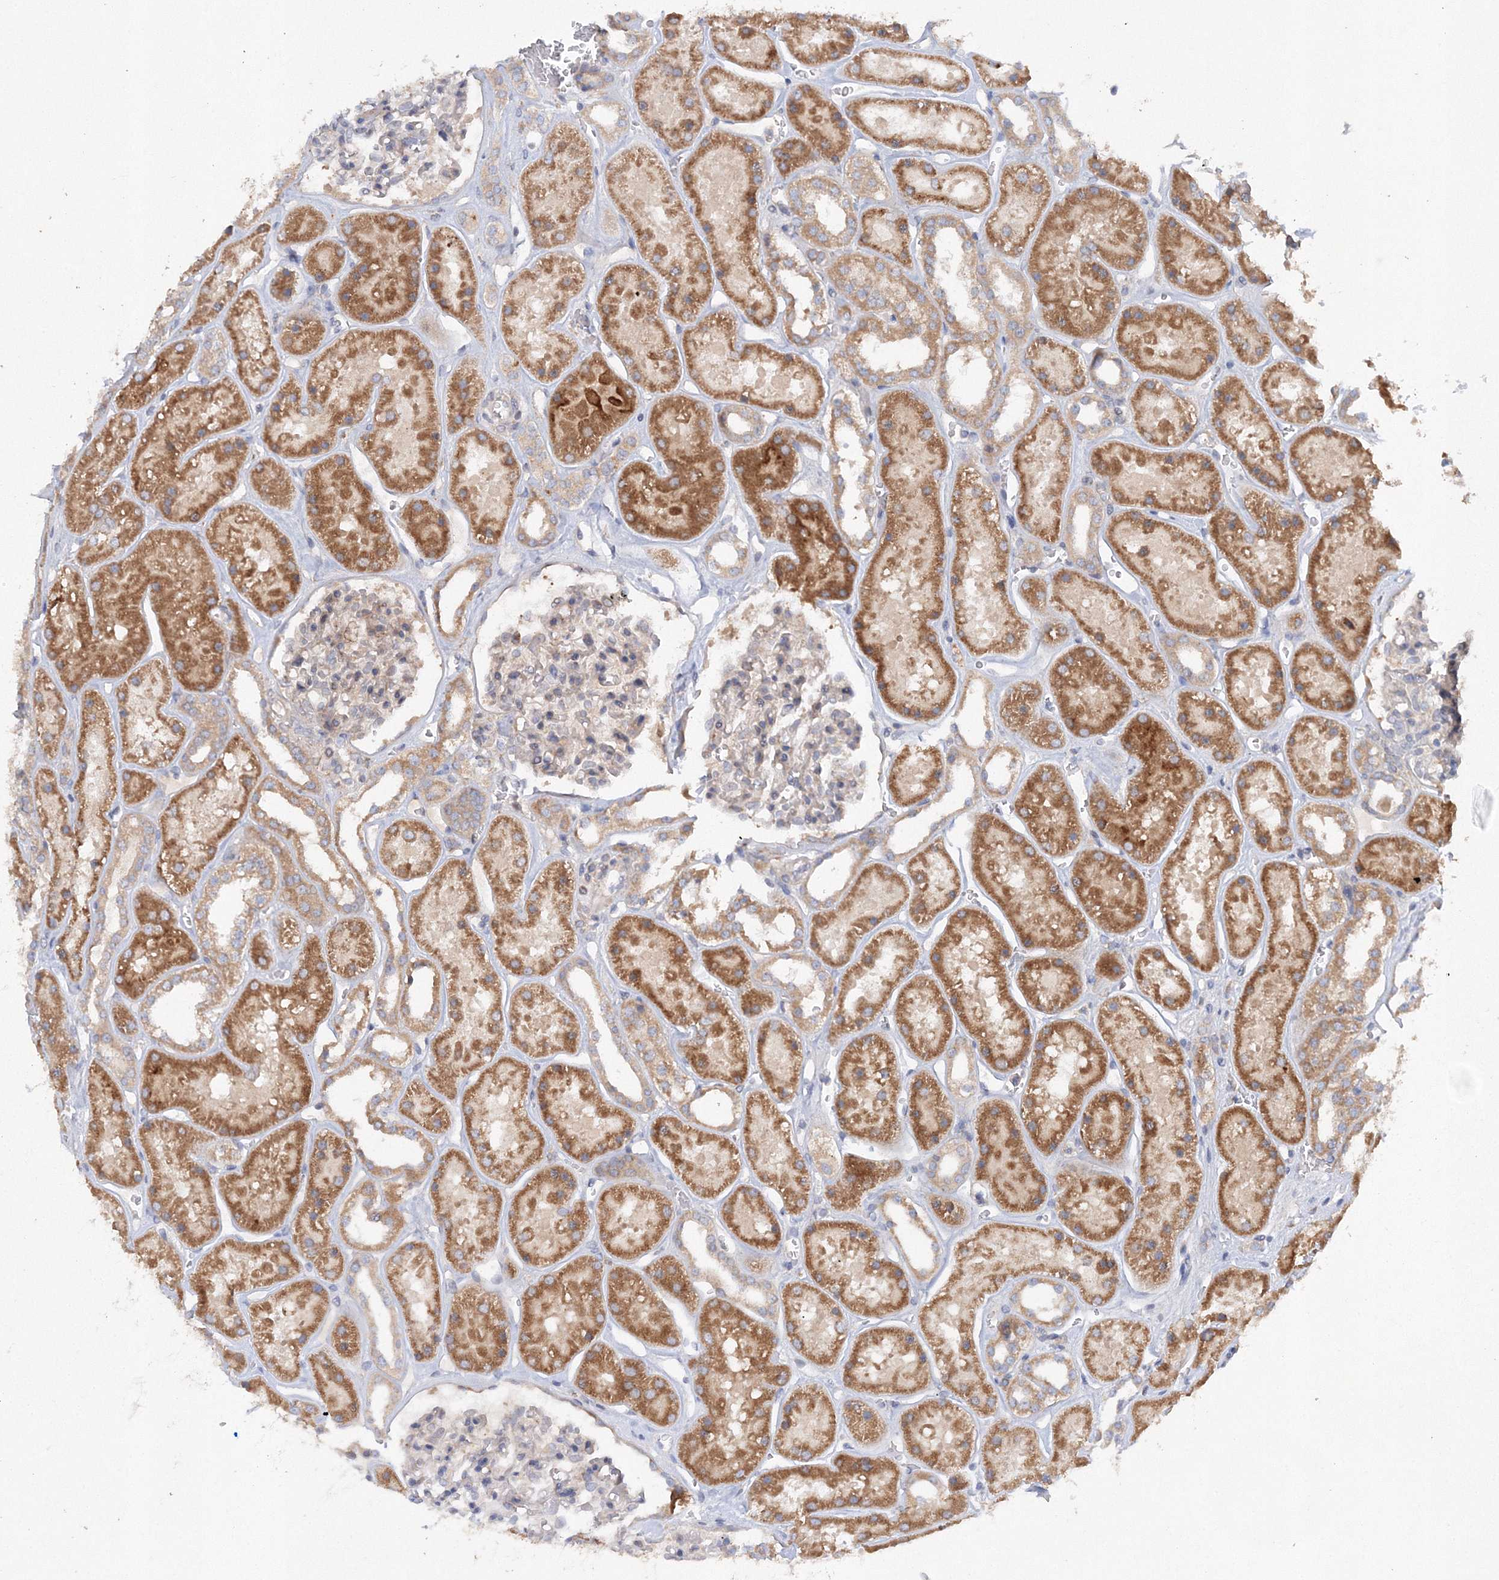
{"staining": {"intensity": "weak", "quantity": "25%-75%", "location": "cytoplasmic/membranous"}, "tissue": "kidney", "cell_type": "Cells in glomeruli", "image_type": "normal", "snomed": [{"axis": "morphology", "description": "Normal tissue, NOS"}, {"axis": "topography", "description": "Kidney"}], "caption": "Unremarkable kidney exhibits weak cytoplasmic/membranous expression in about 25%-75% of cells in glomeruli.", "gene": "SLC36A1", "patient": {"sex": "female", "age": 41}}